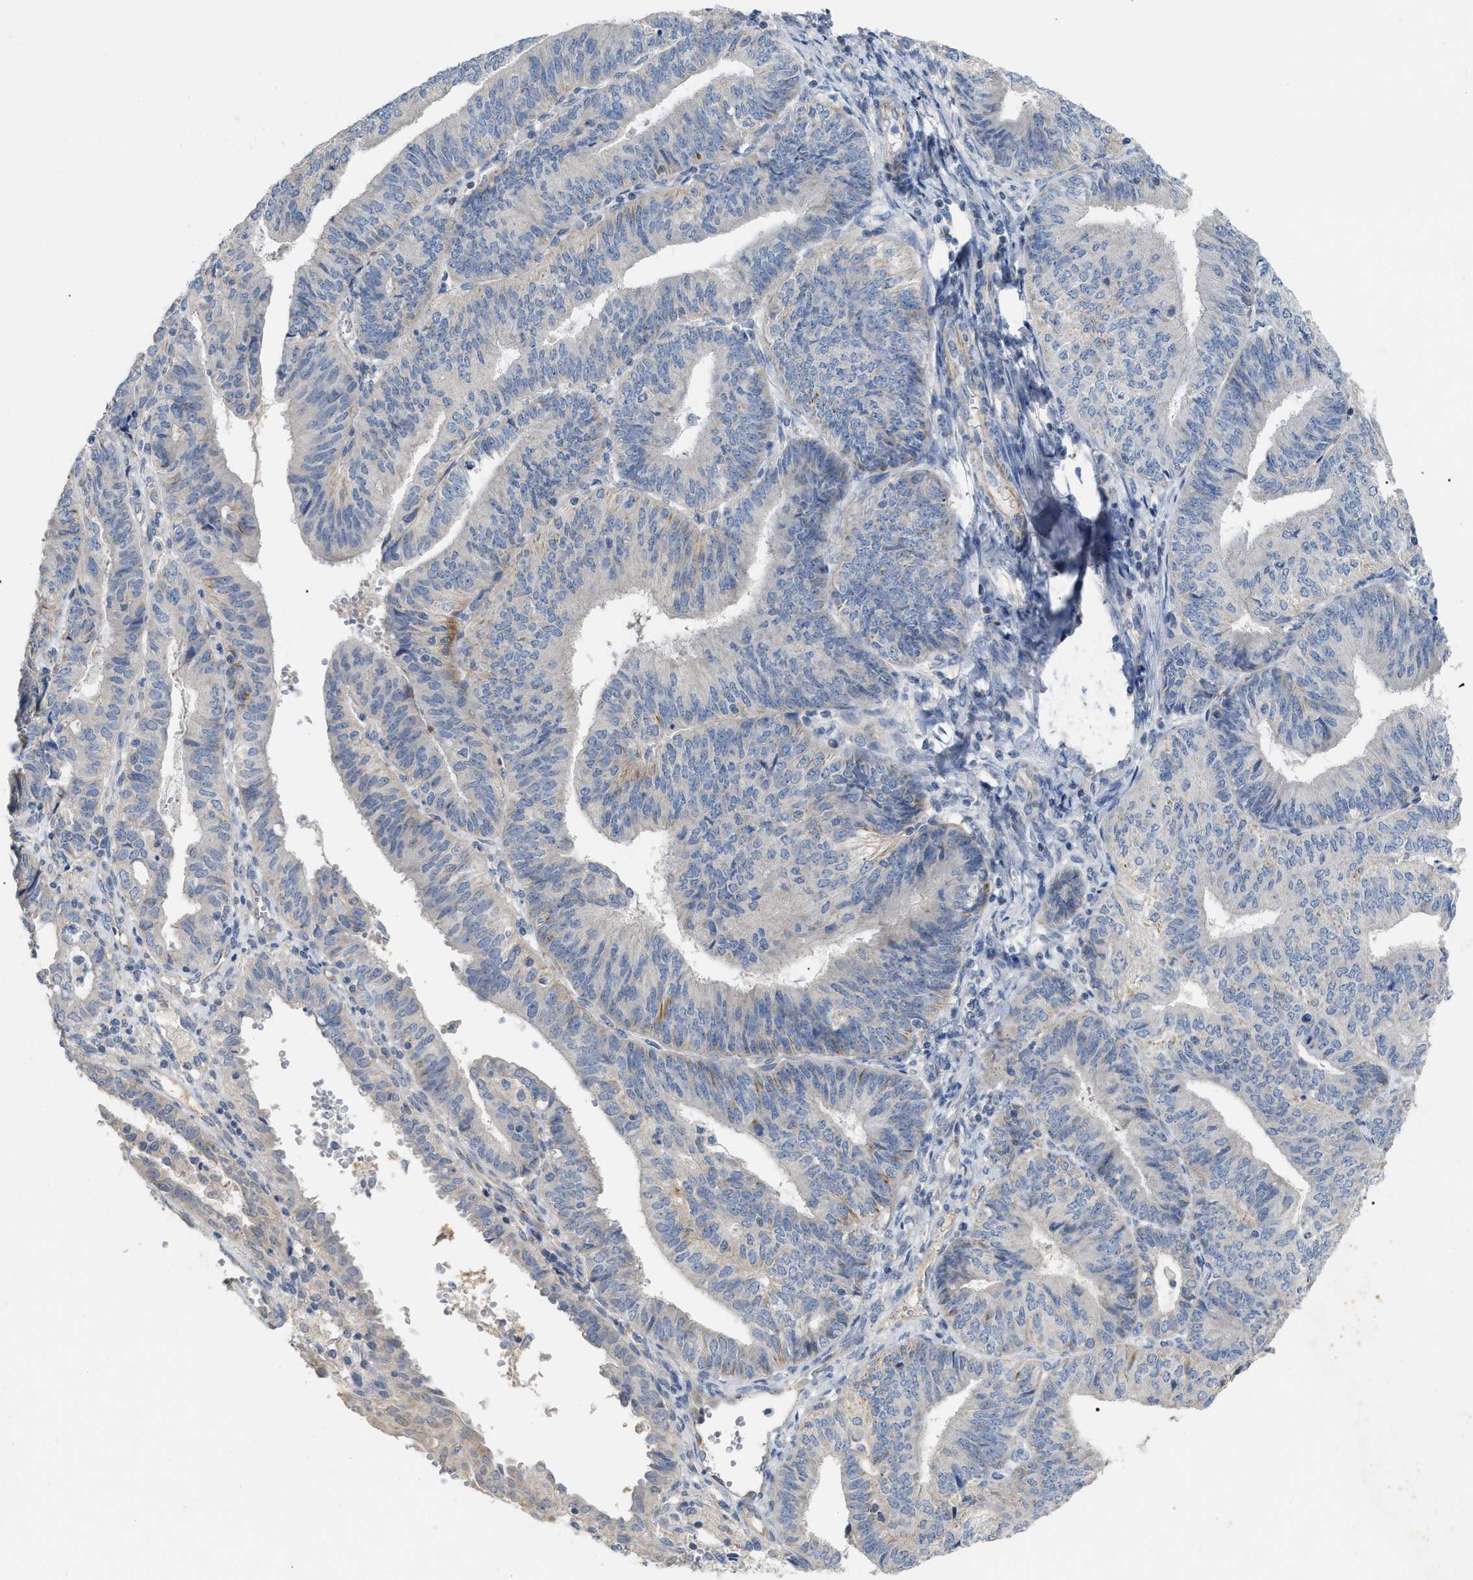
{"staining": {"intensity": "negative", "quantity": "none", "location": "none"}, "tissue": "endometrial cancer", "cell_type": "Tumor cells", "image_type": "cancer", "snomed": [{"axis": "morphology", "description": "Adenocarcinoma, NOS"}, {"axis": "topography", "description": "Endometrium"}], "caption": "A high-resolution micrograph shows immunohistochemistry staining of endometrial adenocarcinoma, which exhibits no significant staining in tumor cells. (Stains: DAB (3,3'-diaminobenzidine) IHC with hematoxylin counter stain, Microscopy: brightfield microscopy at high magnification).", "gene": "DHX58", "patient": {"sex": "female", "age": 58}}